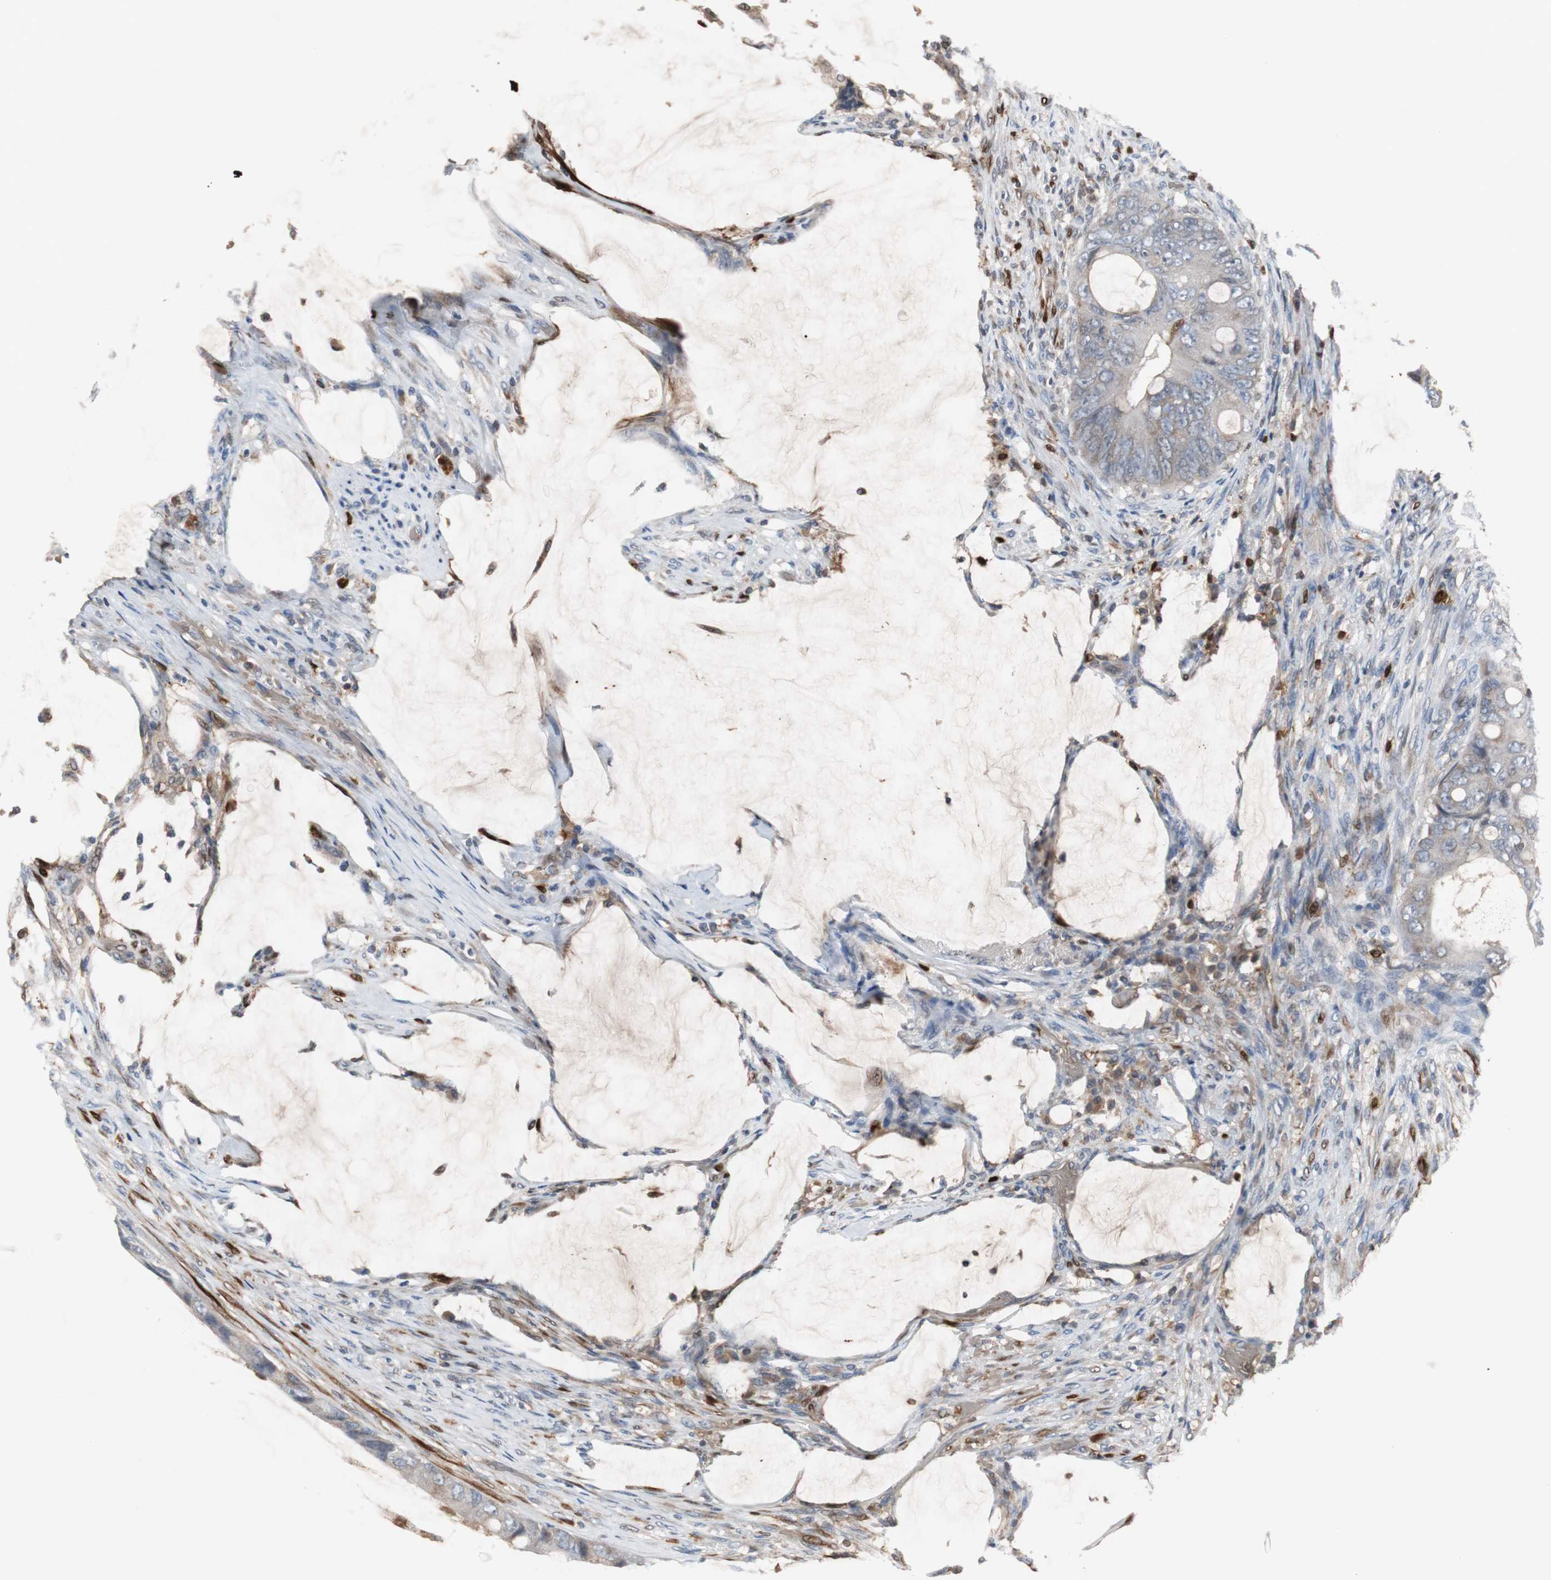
{"staining": {"intensity": "weak", "quantity": "25%-75%", "location": "cytoplasmic/membranous"}, "tissue": "colorectal cancer", "cell_type": "Tumor cells", "image_type": "cancer", "snomed": [{"axis": "morphology", "description": "Adenocarcinoma, NOS"}, {"axis": "topography", "description": "Rectum"}], "caption": "Tumor cells display low levels of weak cytoplasmic/membranous staining in about 25%-75% of cells in adenocarcinoma (colorectal). (Stains: DAB in brown, nuclei in blue, Microscopy: brightfield microscopy at high magnification).", "gene": "CALB2", "patient": {"sex": "female", "age": 77}}